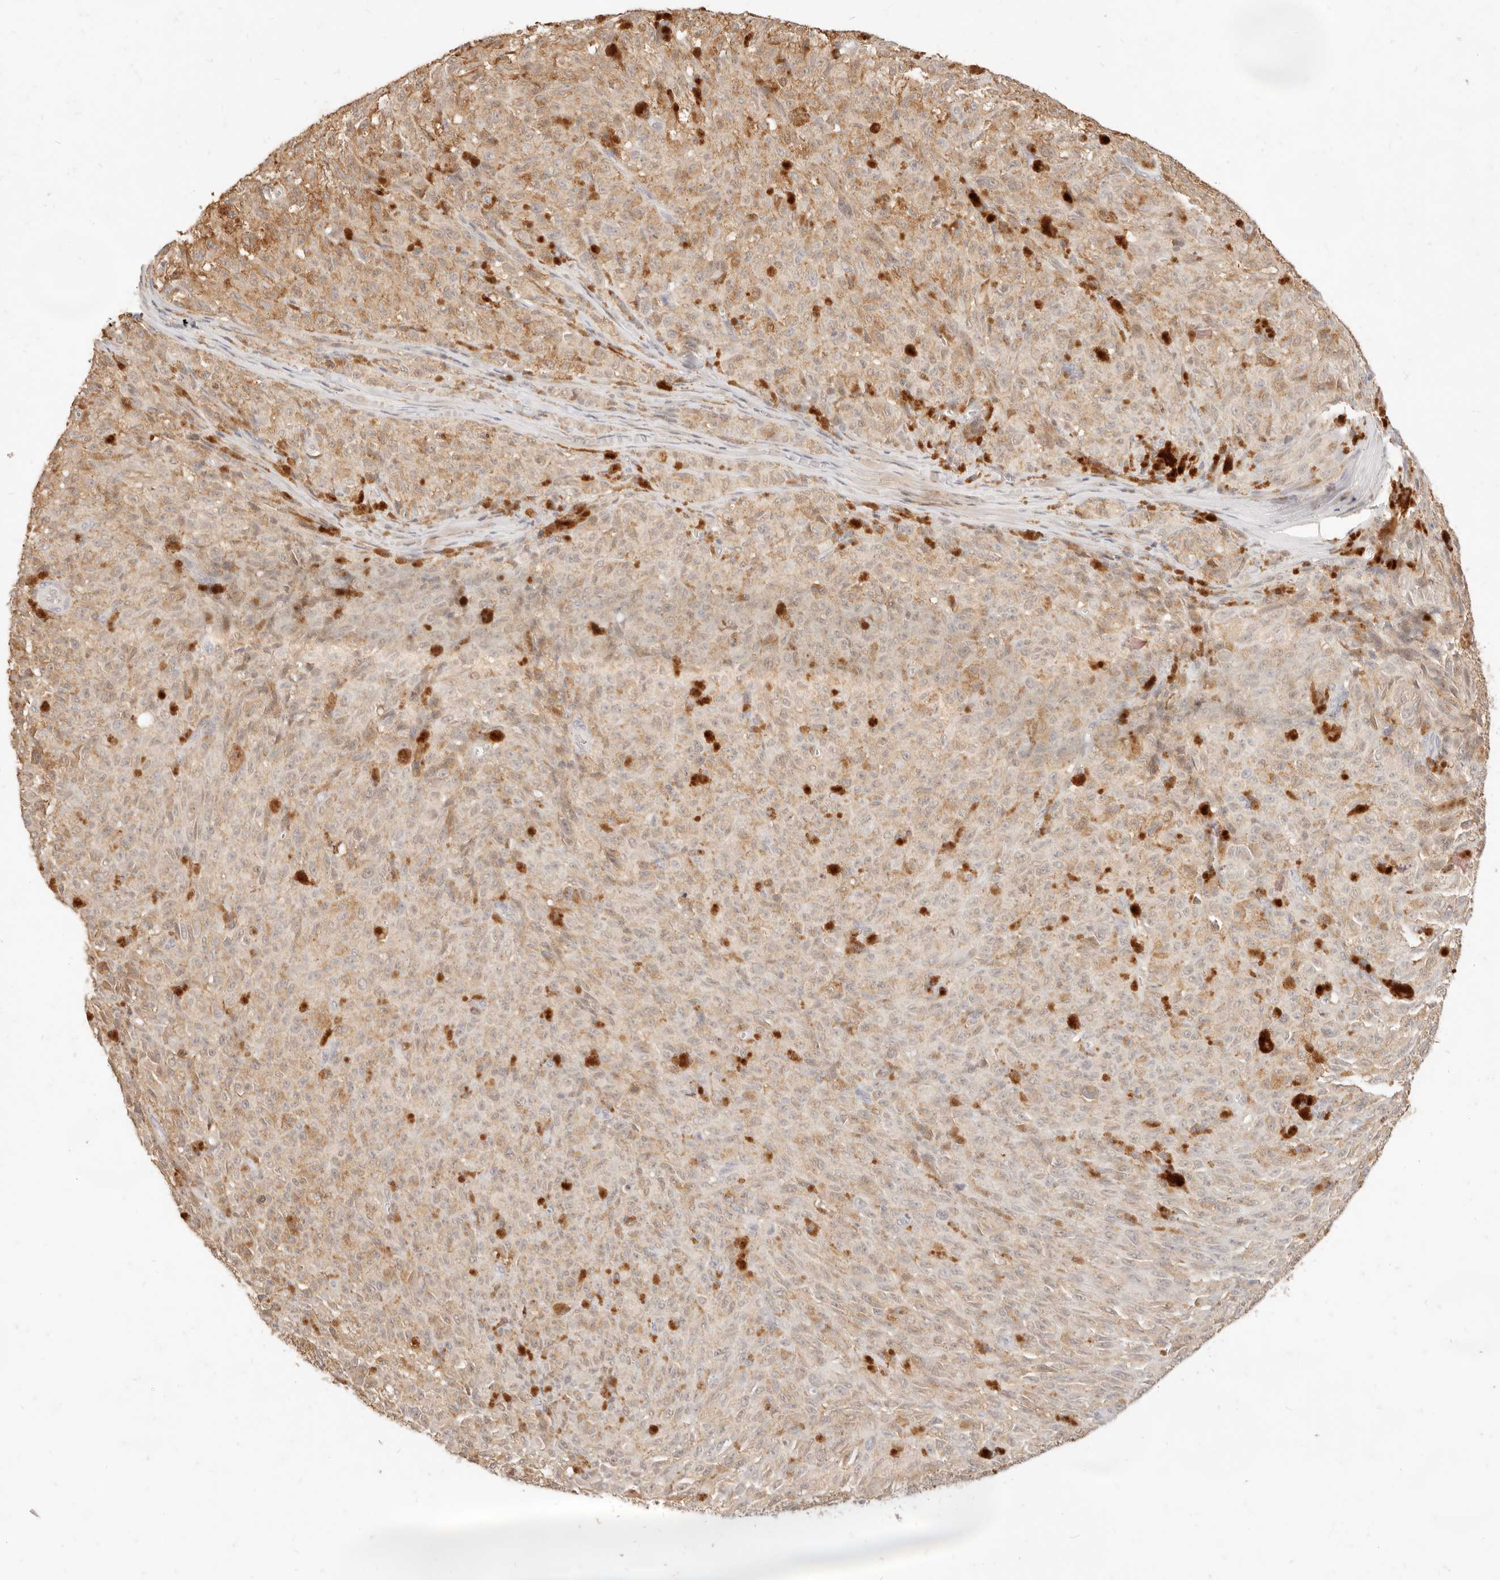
{"staining": {"intensity": "weak", "quantity": "25%-75%", "location": "cytoplasmic/membranous"}, "tissue": "melanoma", "cell_type": "Tumor cells", "image_type": "cancer", "snomed": [{"axis": "morphology", "description": "Malignant melanoma, NOS"}, {"axis": "topography", "description": "Skin"}], "caption": "Immunohistochemistry (IHC) of malignant melanoma exhibits low levels of weak cytoplasmic/membranous expression in approximately 25%-75% of tumor cells.", "gene": "TMTC2", "patient": {"sex": "female", "age": 82}}